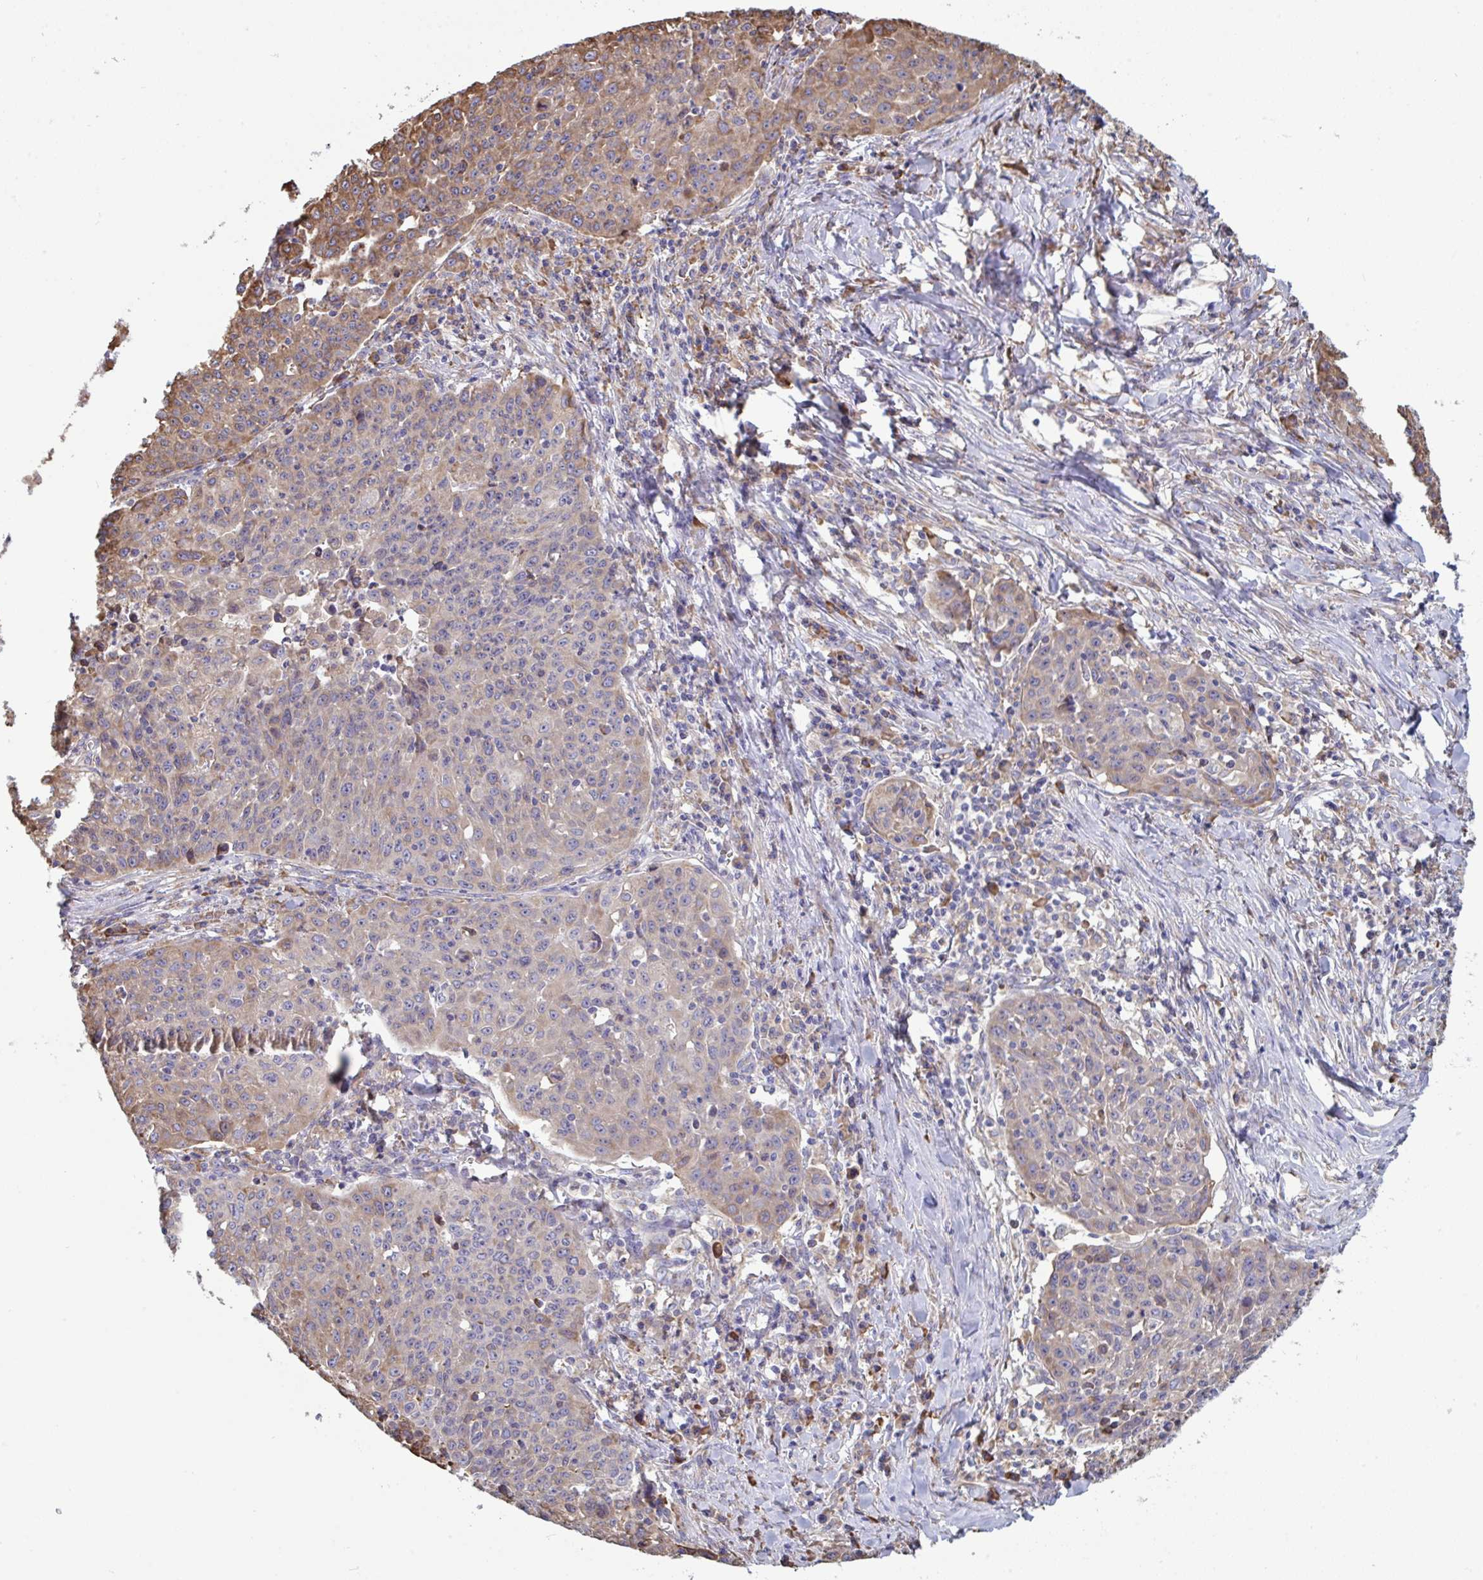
{"staining": {"intensity": "weak", "quantity": "<25%", "location": "cytoplasmic/membranous"}, "tissue": "lung cancer", "cell_type": "Tumor cells", "image_type": "cancer", "snomed": [{"axis": "morphology", "description": "Squamous cell carcinoma, NOS"}, {"axis": "morphology", "description": "Squamous cell carcinoma, metastatic, NOS"}, {"axis": "topography", "description": "Bronchus"}, {"axis": "topography", "description": "Lung"}], "caption": "High power microscopy micrograph of an IHC photomicrograph of lung metastatic squamous cell carcinoma, revealing no significant staining in tumor cells. (DAB (3,3'-diaminobenzidine) IHC visualized using brightfield microscopy, high magnification).", "gene": "MYMK", "patient": {"sex": "male", "age": 62}}